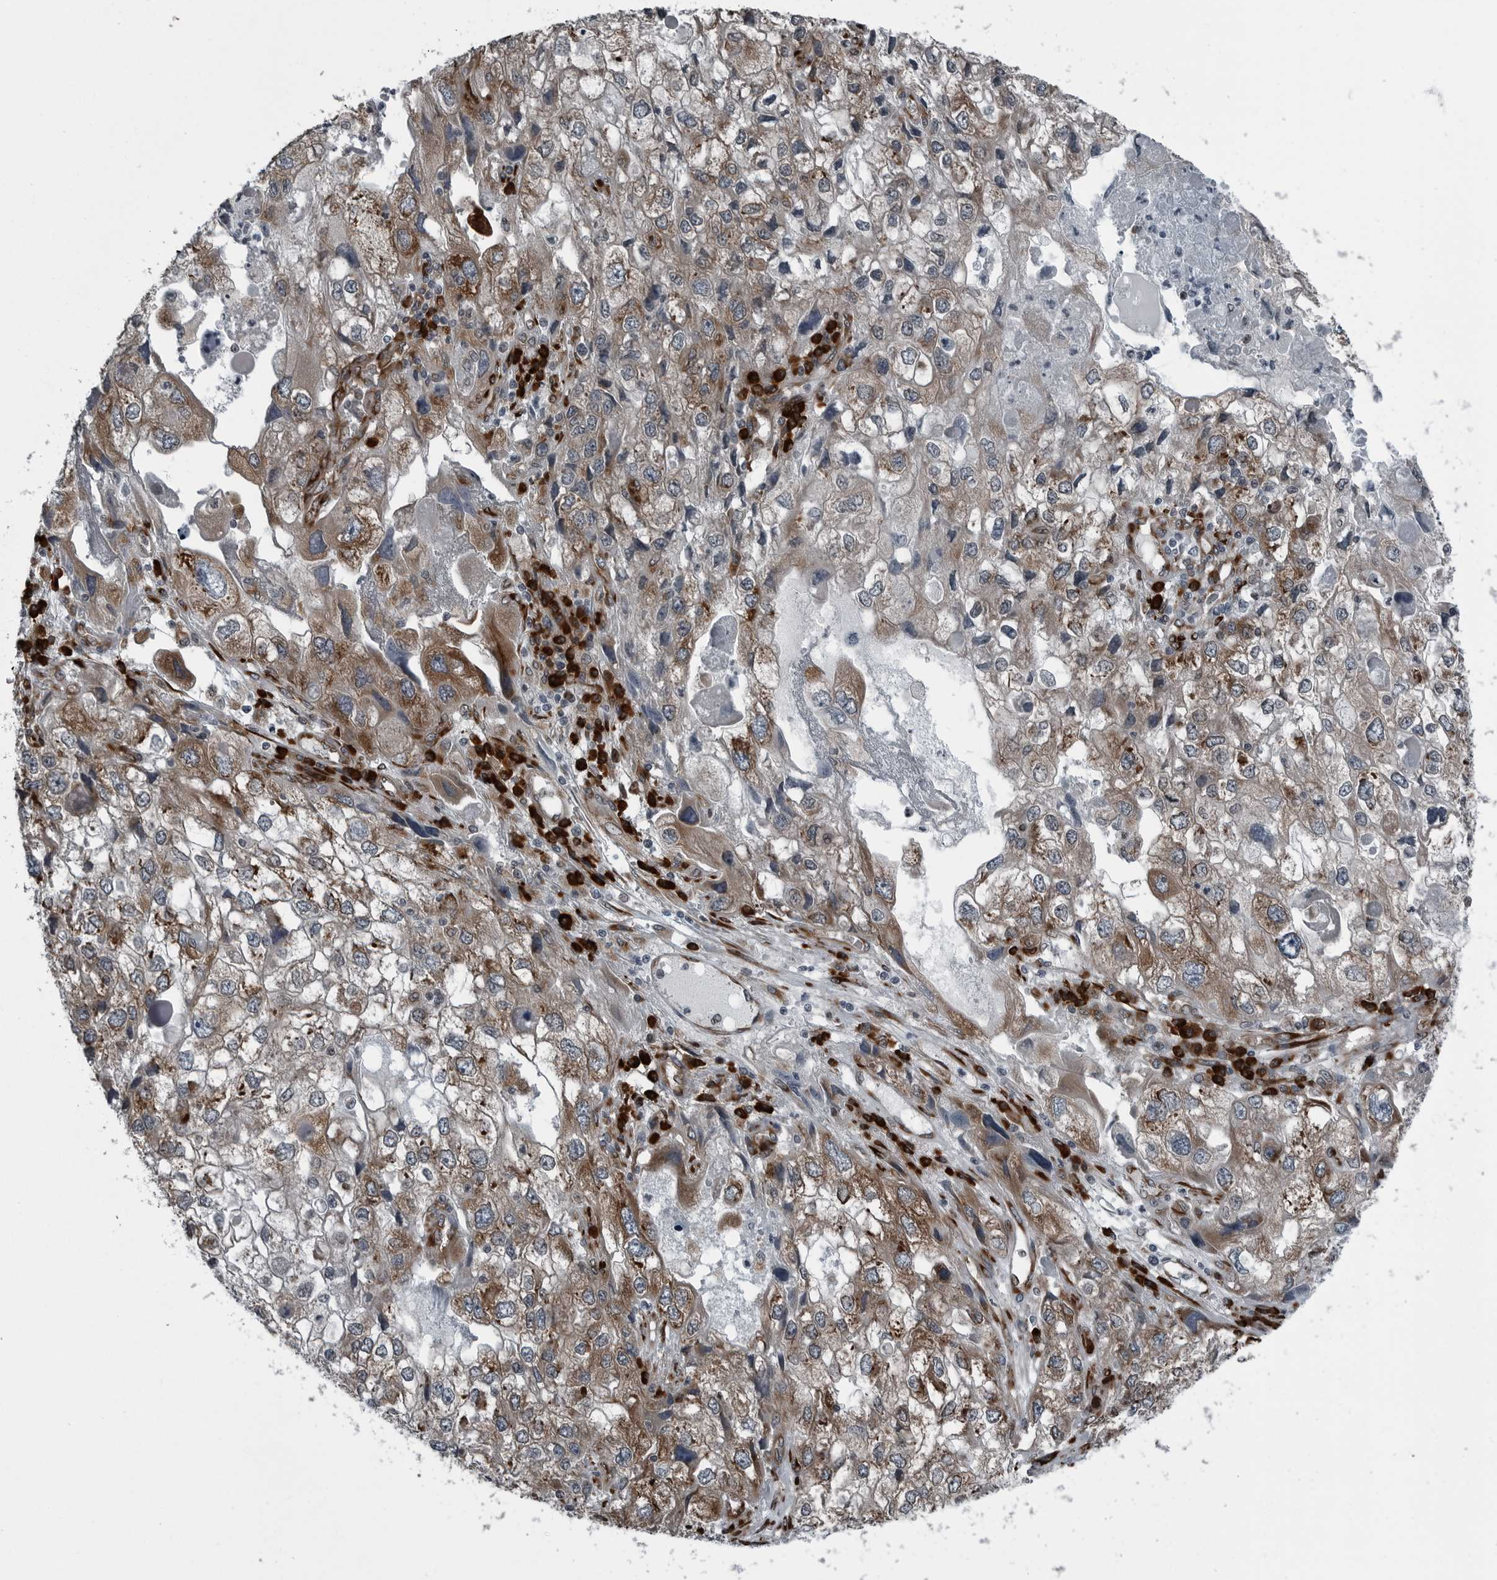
{"staining": {"intensity": "moderate", "quantity": "25%-75%", "location": "cytoplasmic/membranous"}, "tissue": "endometrial cancer", "cell_type": "Tumor cells", "image_type": "cancer", "snomed": [{"axis": "morphology", "description": "Adenocarcinoma, NOS"}, {"axis": "topography", "description": "Endometrium"}], "caption": "IHC staining of endometrial cancer (adenocarcinoma), which demonstrates medium levels of moderate cytoplasmic/membranous expression in approximately 25%-75% of tumor cells indicating moderate cytoplasmic/membranous protein expression. The staining was performed using DAB (3,3'-diaminobenzidine) (brown) for protein detection and nuclei were counterstained in hematoxylin (blue).", "gene": "CEP85", "patient": {"sex": "female", "age": 49}}